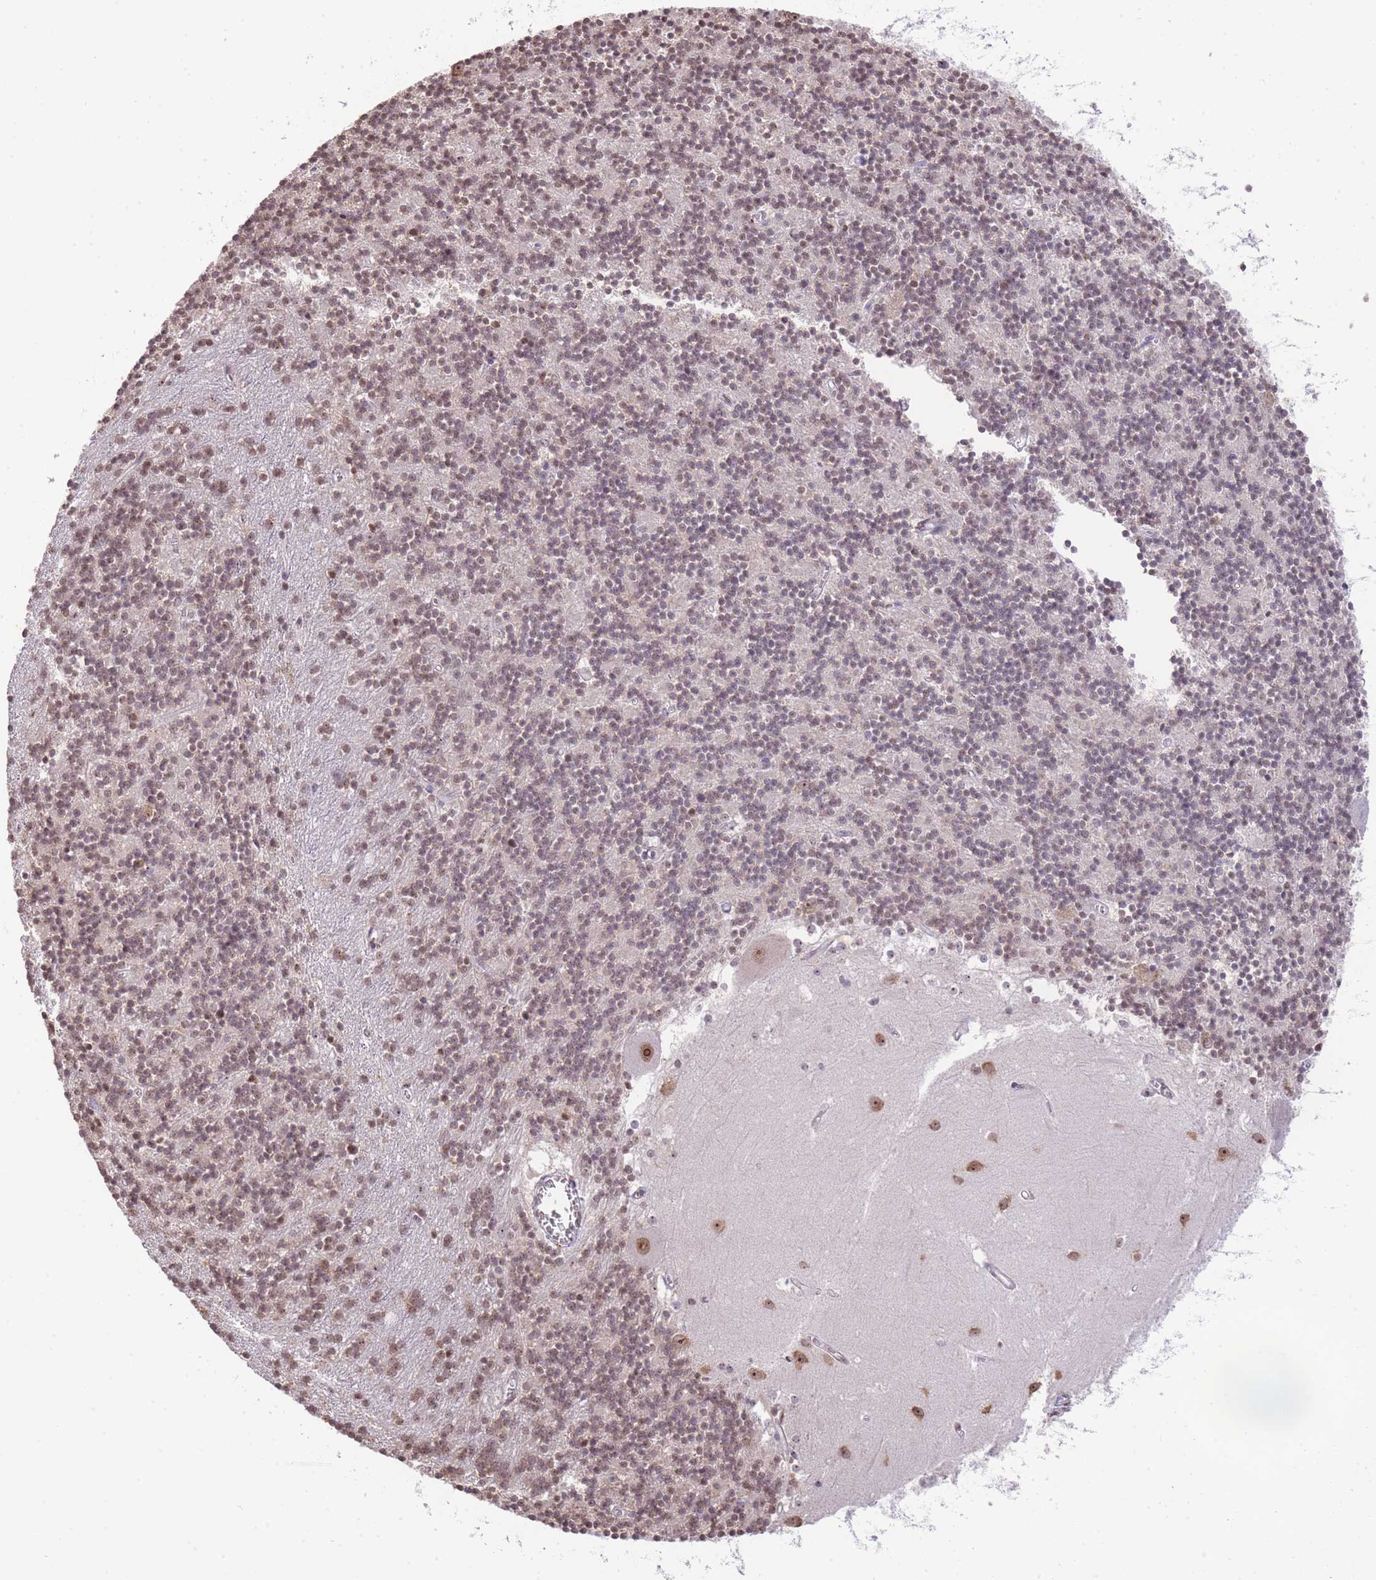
{"staining": {"intensity": "moderate", "quantity": ">75%", "location": "nuclear"}, "tissue": "cerebellum", "cell_type": "Cells in granular layer", "image_type": "normal", "snomed": [{"axis": "morphology", "description": "Normal tissue, NOS"}, {"axis": "topography", "description": "Cerebellum"}], "caption": "Immunohistochemistry (IHC) (DAB (3,3'-diaminobenzidine)) staining of benign cerebellum shows moderate nuclear protein positivity in approximately >75% of cells in granular layer.", "gene": "EVC2", "patient": {"sex": "male", "age": 54}}